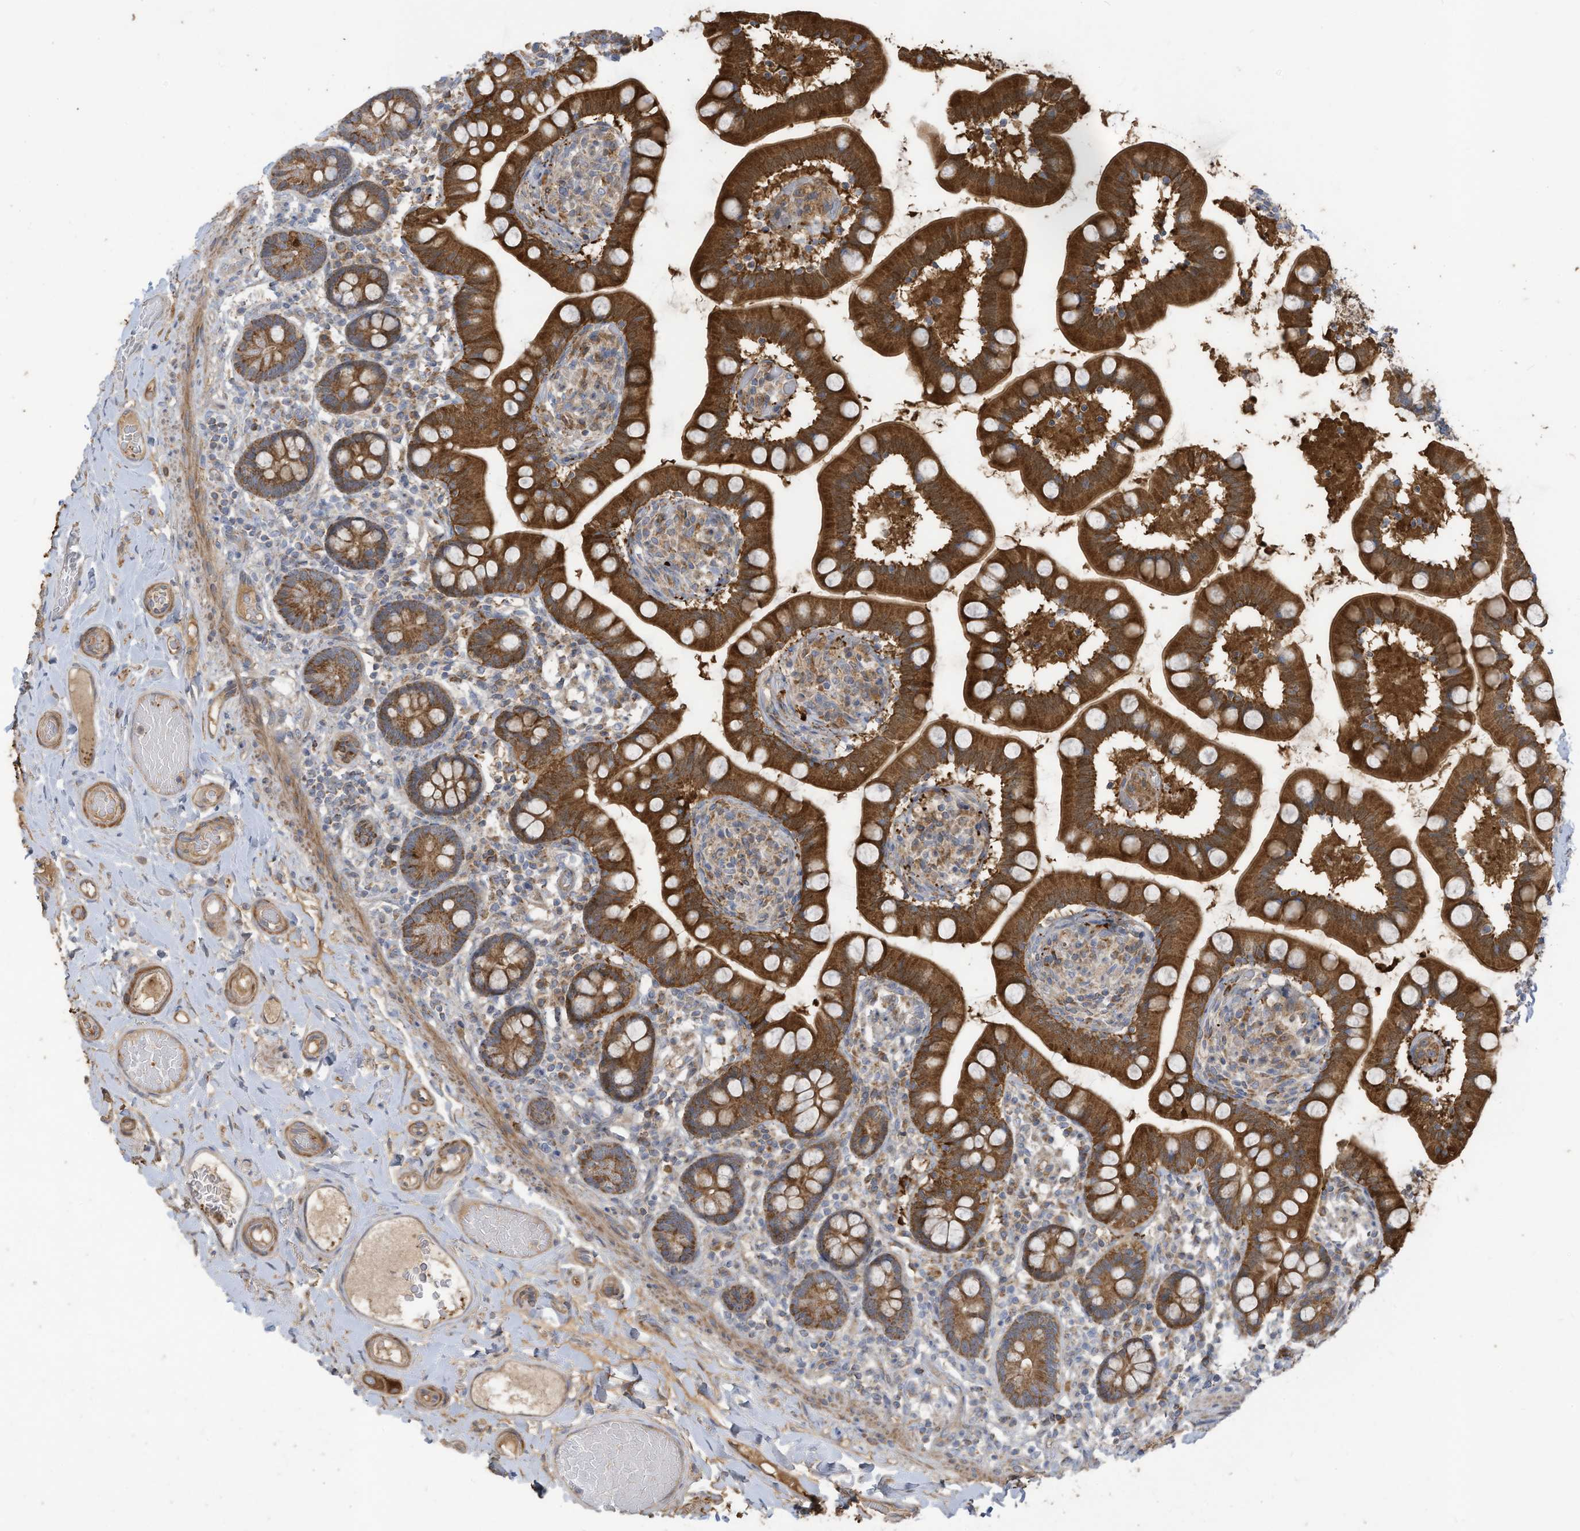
{"staining": {"intensity": "strong", "quantity": ">75%", "location": "cytoplasmic/membranous"}, "tissue": "small intestine", "cell_type": "Glandular cells", "image_type": "normal", "snomed": [{"axis": "morphology", "description": "Normal tissue, NOS"}, {"axis": "topography", "description": "Small intestine"}], "caption": "Immunohistochemistry of benign human small intestine exhibits high levels of strong cytoplasmic/membranous expression in approximately >75% of glandular cells. (brown staining indicates protein expression, while blue staining denotes nuclei).", "gene": "GTPBP2", "patient": {"sex": "female", "age": 64}}